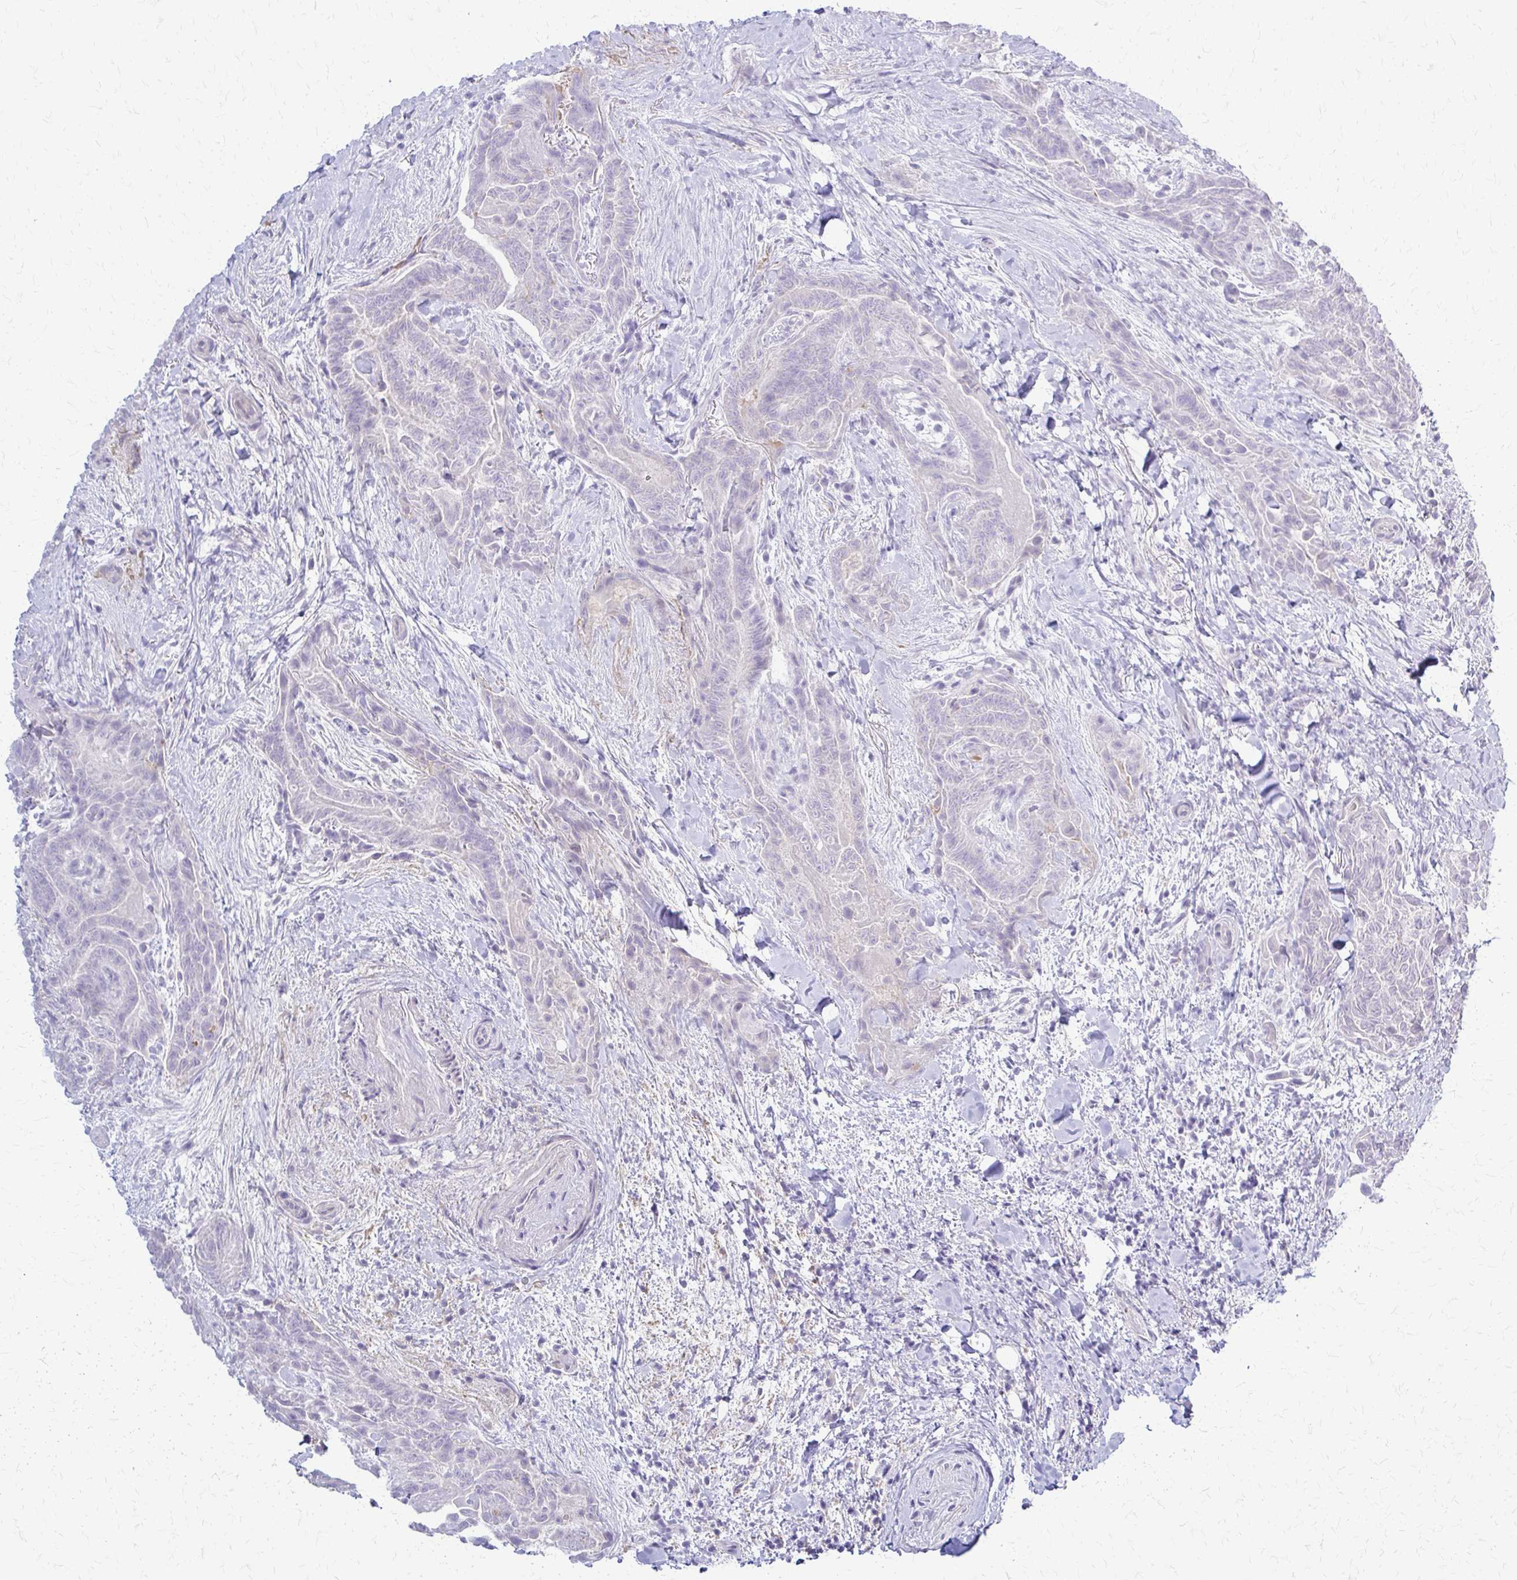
{"staining": {"intensity": "negative", "quantity": "none", "location": "none"}, "tissue": "thyroid cancer", "cell_type": "Tumor cells", "image_type": "cancer", "snomed": [{"axis": "morphology", "description": "Papillary adenocarcinoma, NOS"}, {"axis": "topography", "description": "Thyroid gland"}], "caption": "The micrograph displays no significant staining in tumor cells of thyroid cancer (papillary adenocarcinoma).", "gene": "RHOBTB2", "patient": {"sex": "female", "age": 61}}